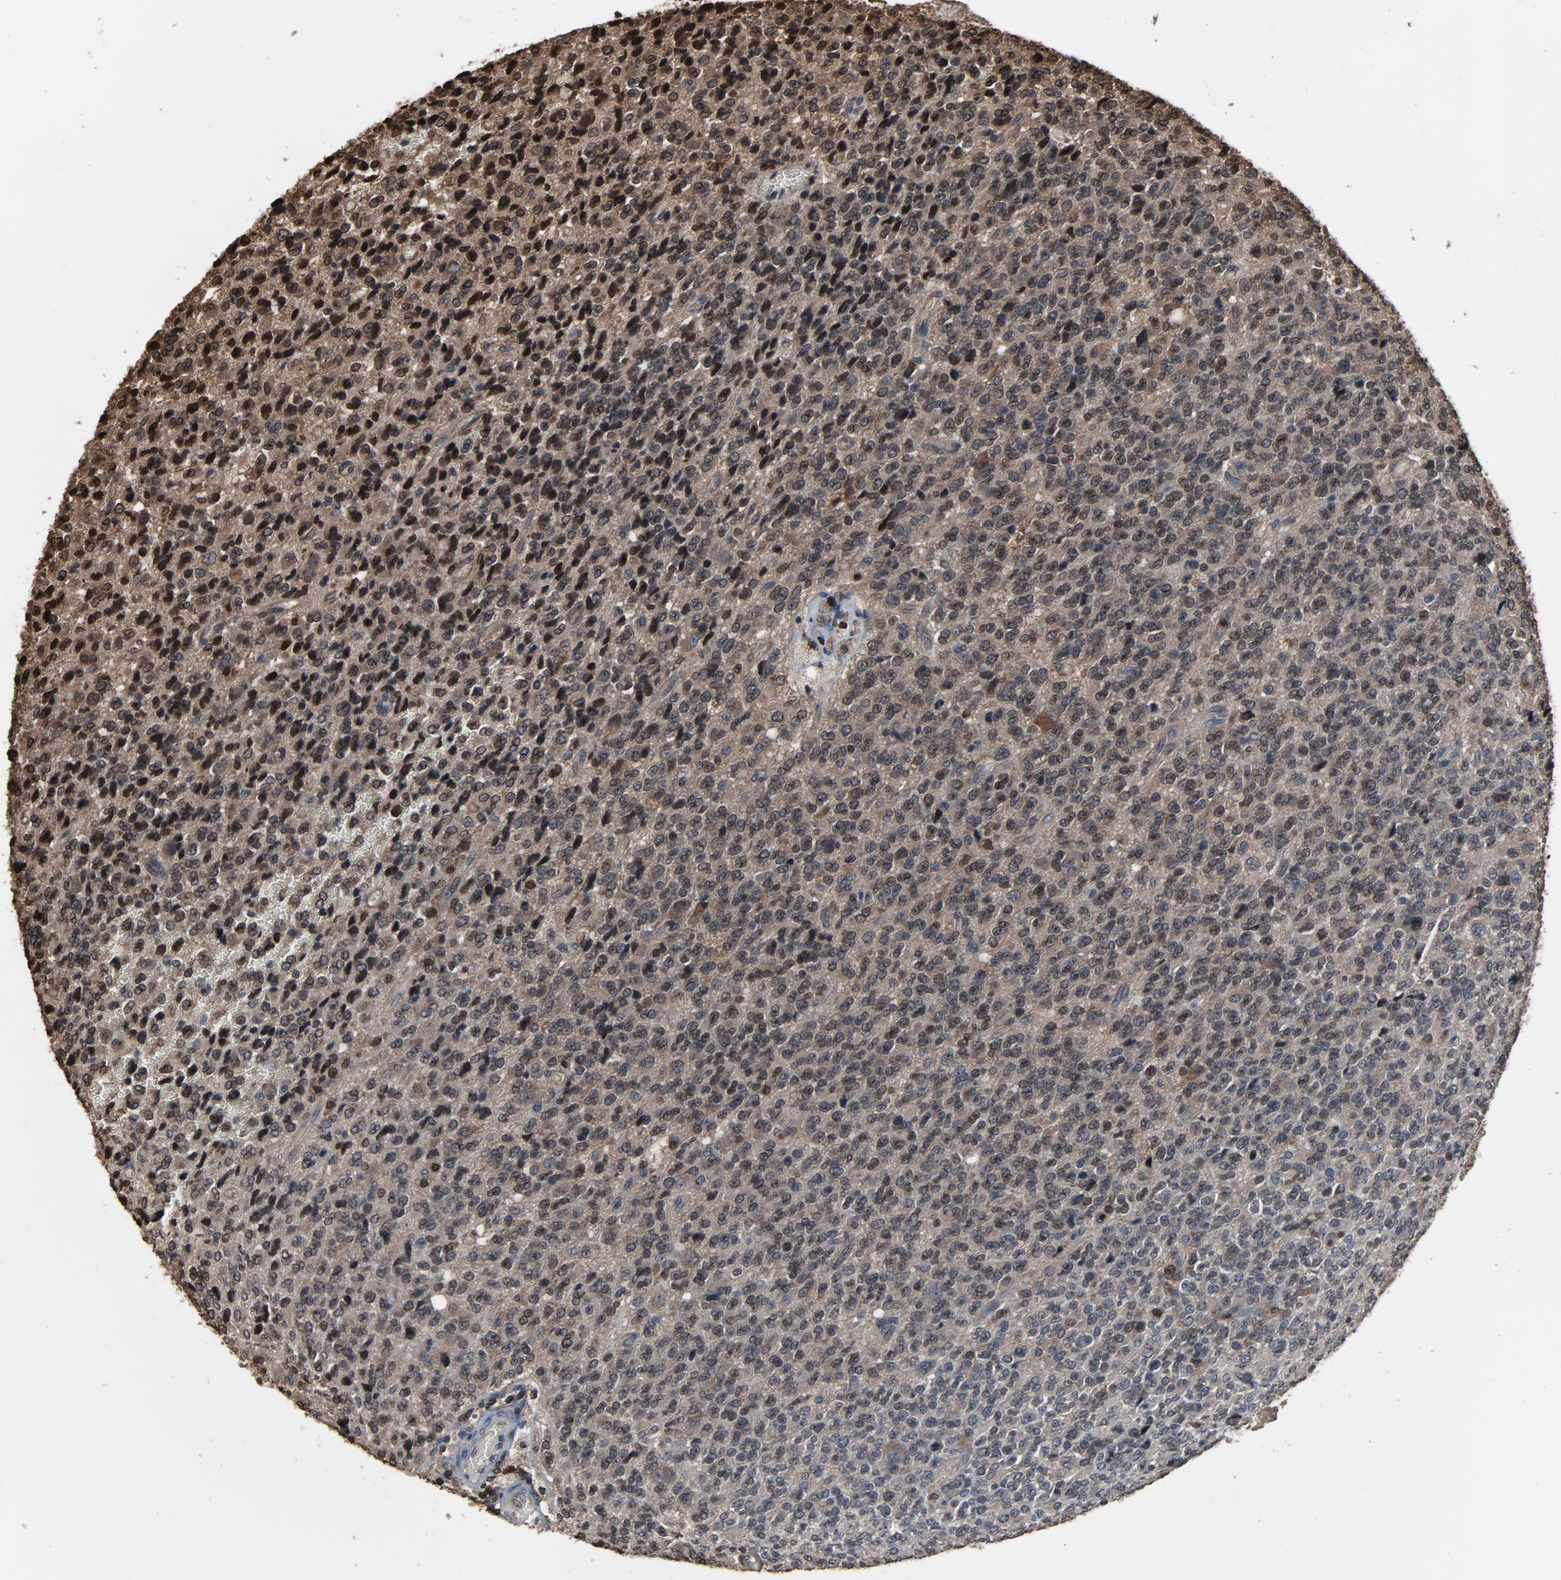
{"staining": {"intensity": "weak", "quantity": "25%-75%", "location": "cytoplasmic/membranous,nuclear"}, "tissue": "glioma", "cell_type": "Tumor cells", "image_type": "cancer", "snomed": [{"axis": "morphology", "description": "Glioma, malignant, High grade"}, {"axis": "topography", "description": "pancreas cauda"}], "caption": "IHC image of neoplastic tissue: glioma stained using immunohistochemistry (IHC) shows low levels of weak protein expression localized specifically in the cytoplasmic/membranous and nuclear of tumor cells, appearing as a cytoplasmic/membranous and nuclear brown color.", "gene": "UBE2D1", "patient": {"sex": "male", "age": 60}}